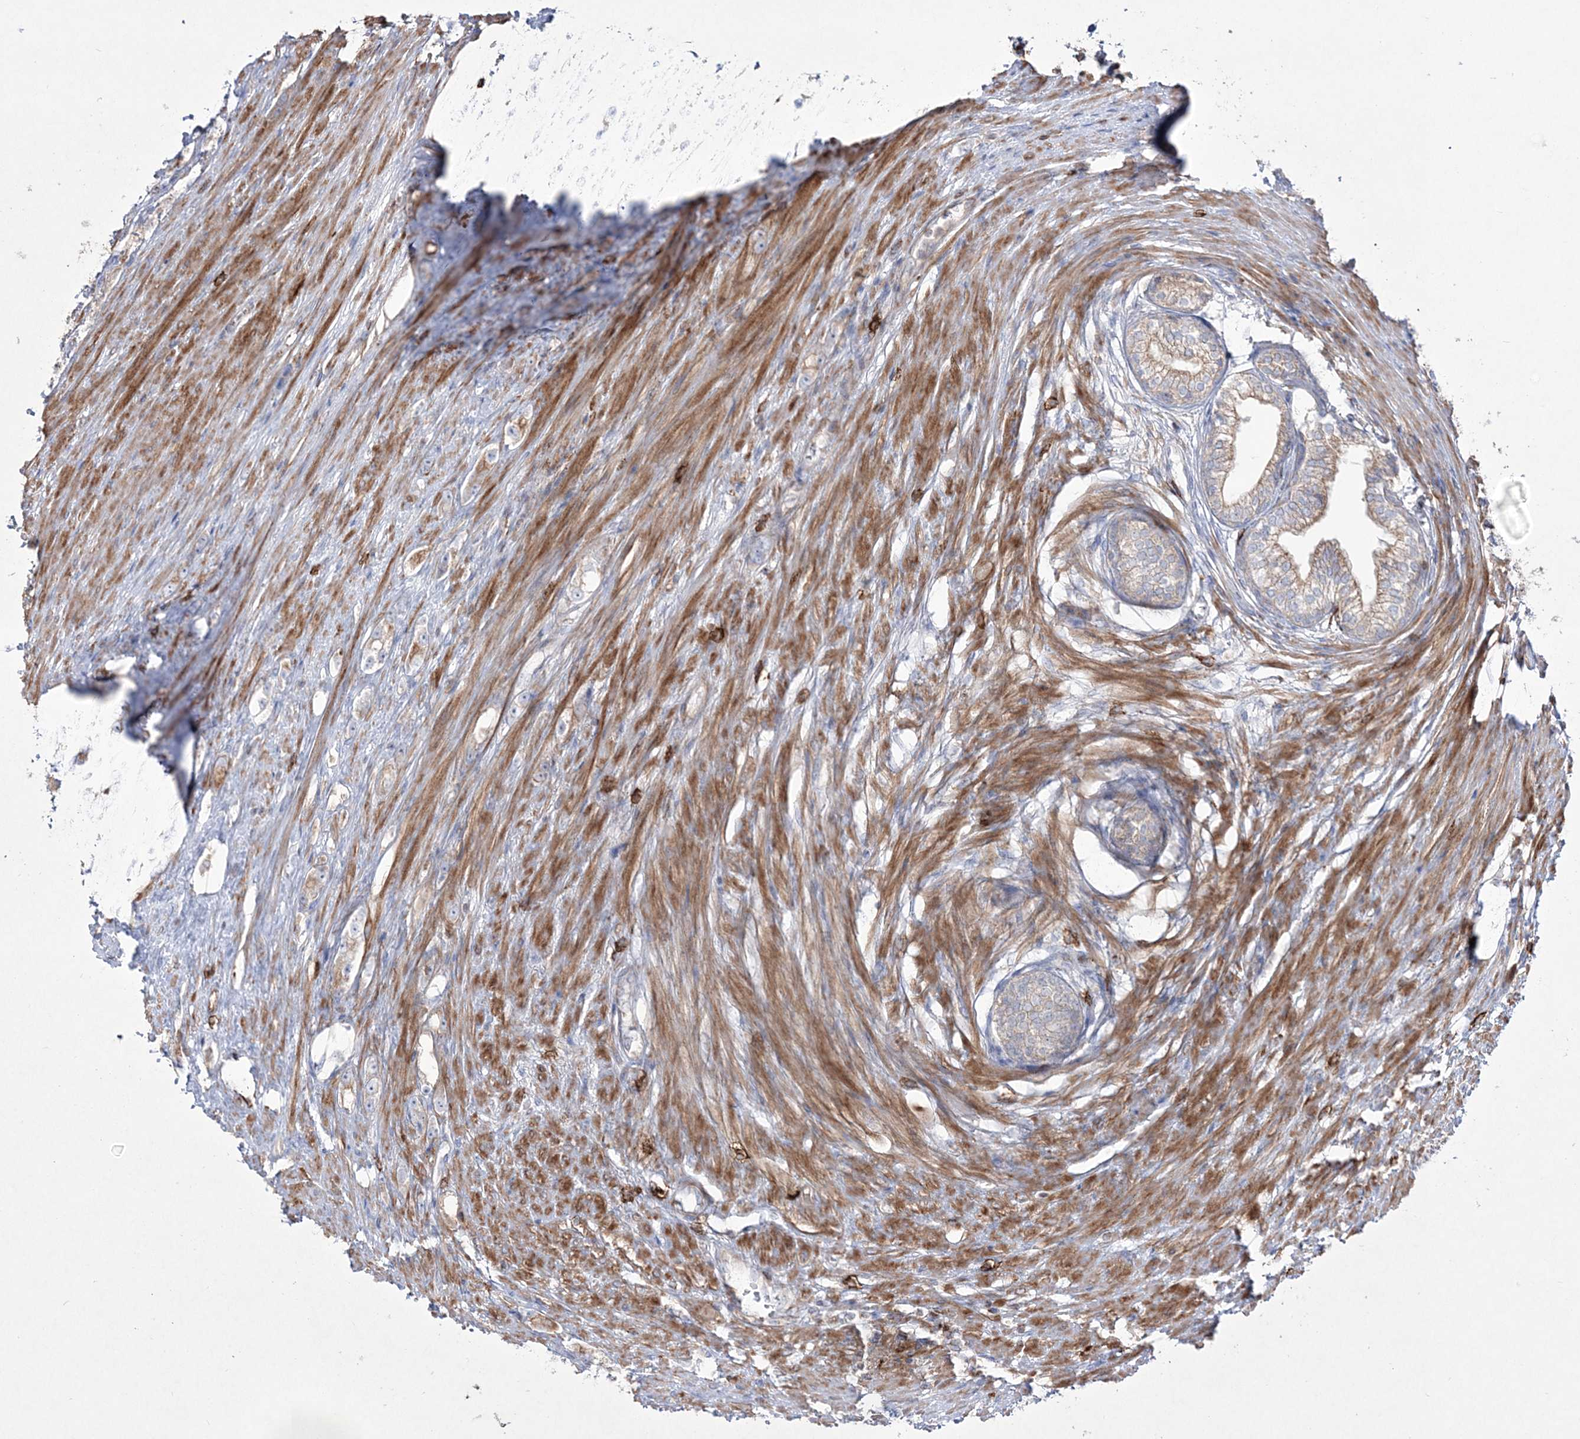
{"staining": {"intensity": "moderate", "quantity": "<25%", "location": "cytoplasmic/membranous"}, "tissue": "prostate cancer", "cell_type": "Tumor cells", "image_type": "cancer", "snomed": [{"axis": "morphology", "description": "Adenocarcinoma, High grade"}, {"axis": "topography", "description": "Prostate"}], "caption": "High-power microscopy captured an immunohistochemistry (IHC) histopathology image of prostate cancer, revealing moderate cytoplasmic/membranous staining in approximately <25% of tumor cells.", "gene": "RICTOR", "patient": {"sex": "male", "age": 63}}